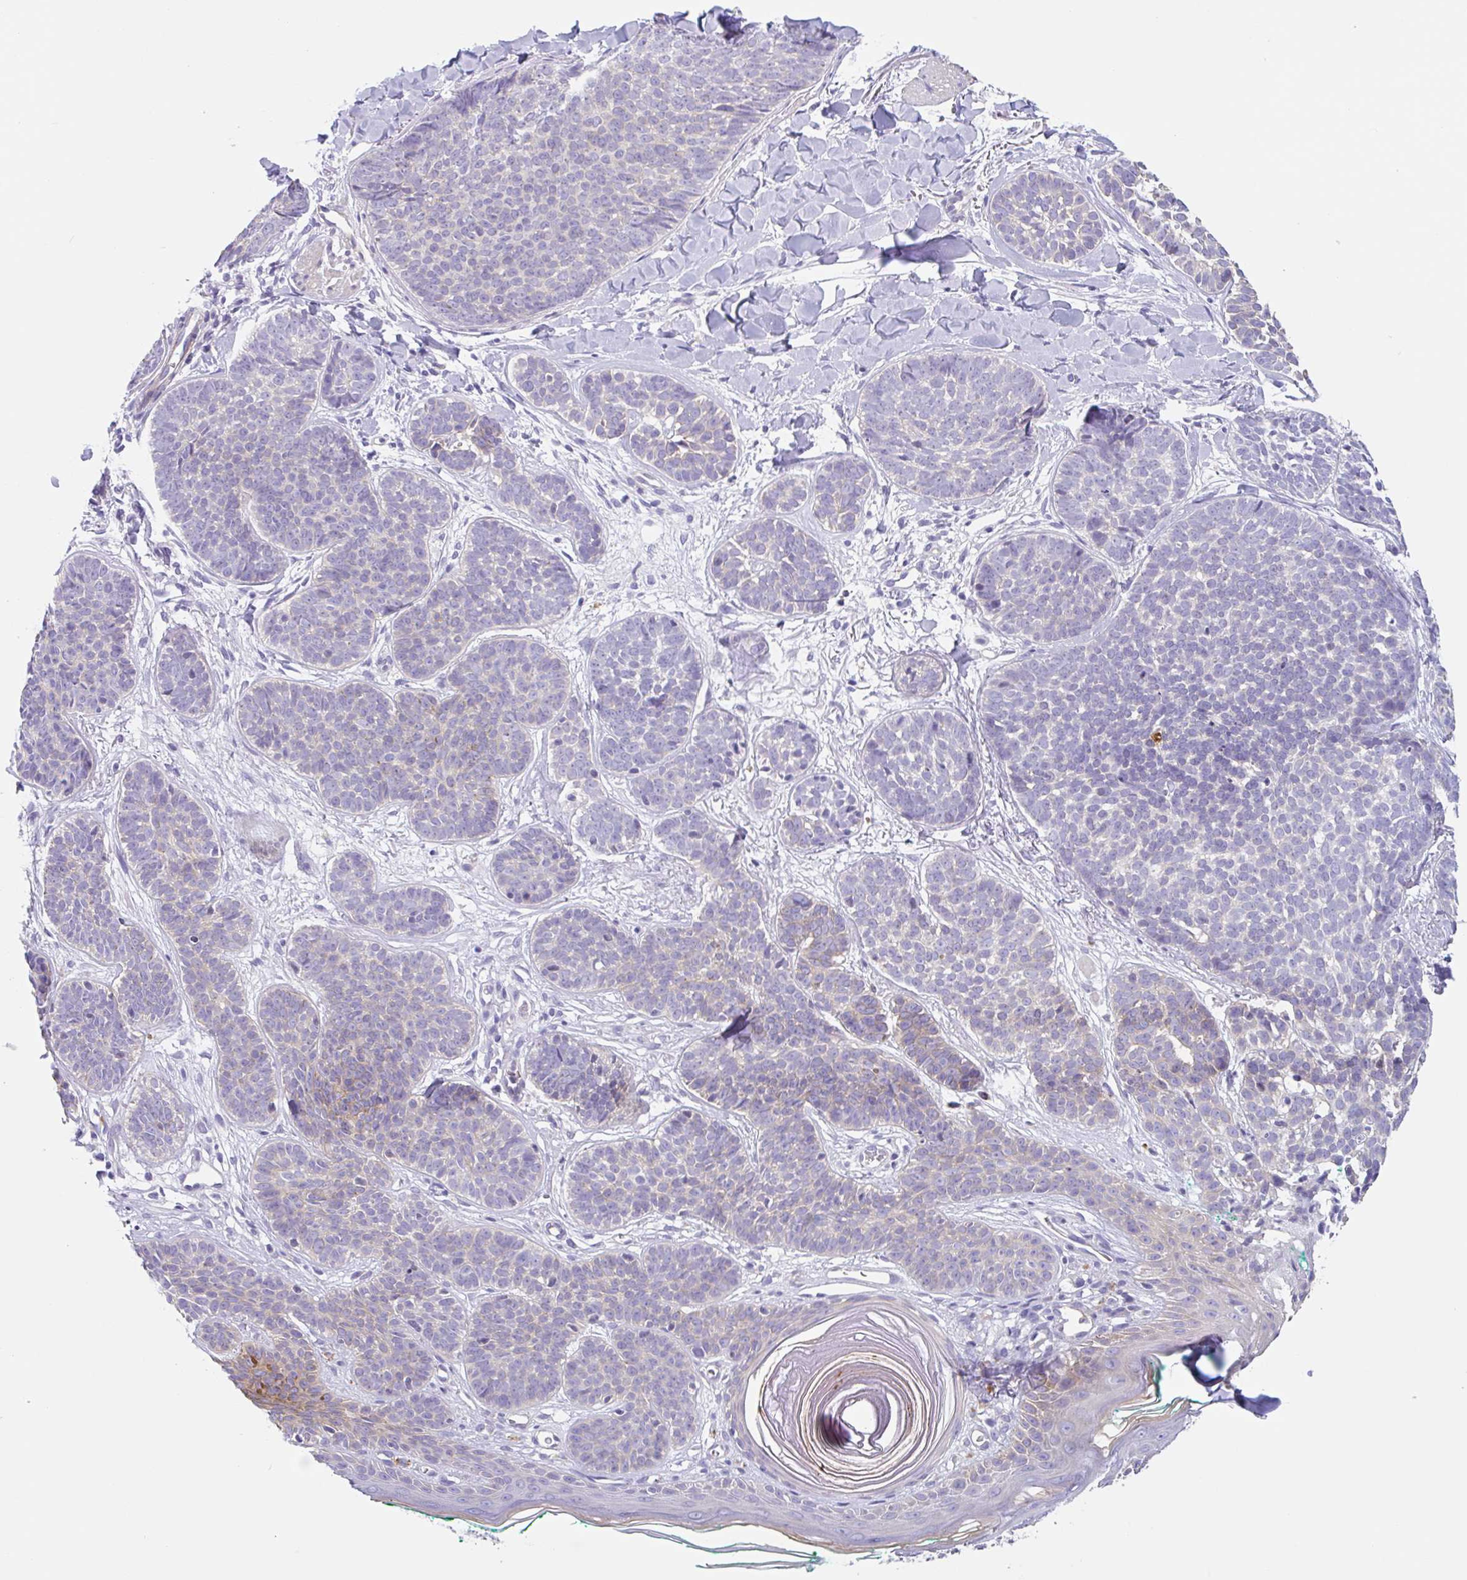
{"staining": {"intensity": "moderate", "quantity": "<25%", "location": "cytoplasmic/membranous"}, "tissue": "skin cancer", "cell_type": "Tumor cells", "image_type": "cancer", "snomed": [{"axis": "morphology", "description": "Basal cell carcinoma"}, {"axis": "topography", "description": "Skin"}, {"axis": "topography", "description": "Skin of neck"}, {"axis": "topography", "description": "Skin of shoulder"}, {"axis": "topography", "description": "Skin of back"}], "caption": "A brown stain shows moderate cytoplasmic/membranous expression of a protein in human skin cancer tumor cells. Nuclei are stained in blue.", "gene": "LENG9", "patient": {"sex": "male", "age": 80}}